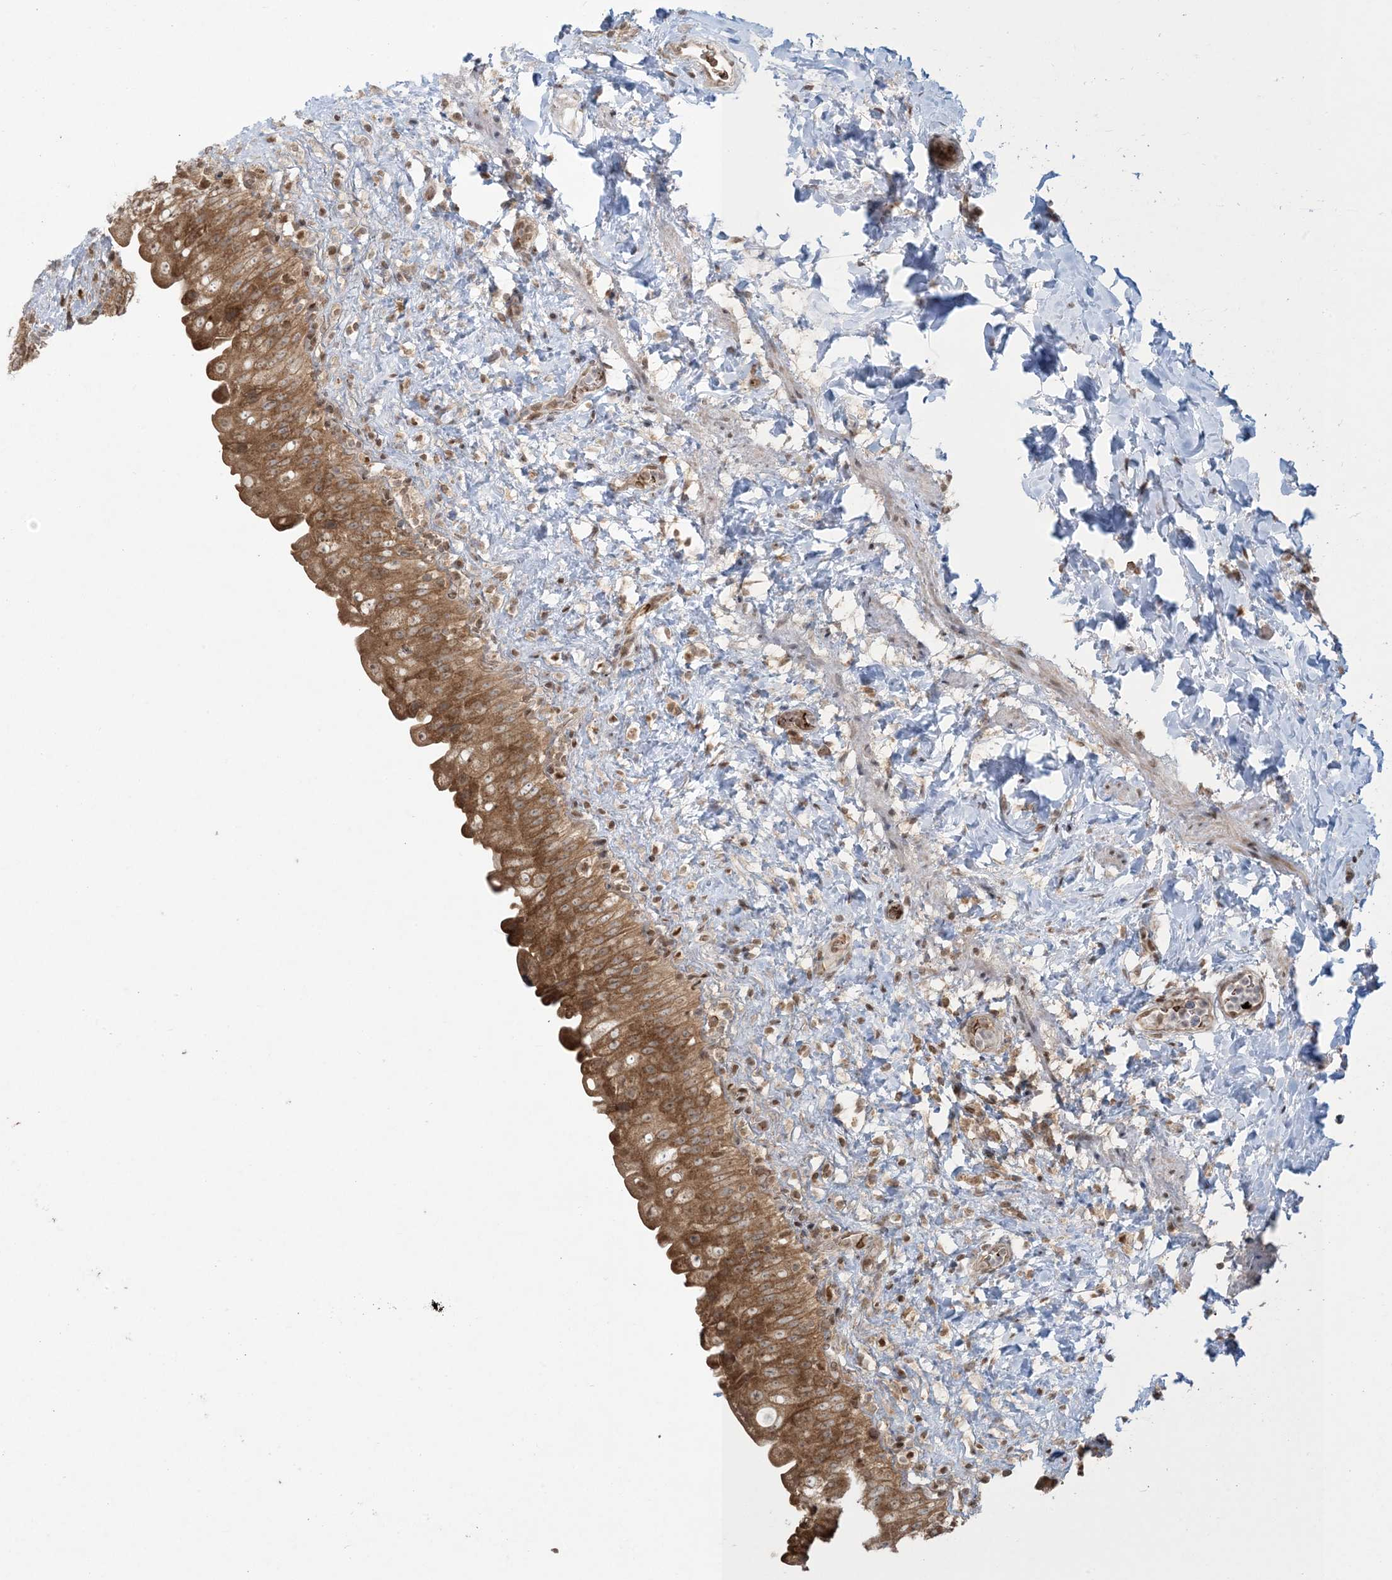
{"staining": {"intensity": "moderate", "quantity": ">75%", "location": "cytoplasmic/membranous"}, "tissue": "urinary bladder", "cell_type": "Urothelial cells", "image_type": "normal", "snomed": [{"axis": "morphology", "description": "Normal tissue, NOS"}, {"axis": "topography", "description": "Urinary bladder"}], "caption": "Urothelial cells demonstrate medium levels of moderate cytoplasmic/membranous positivity in approximately >75% of cells in benign urinary bladder. The staining was performed using DAB to visualize the protein expression in brown, while the nuclei were stained in blue with hematoxylin (Magnification: 20x).", "gene": "ABCF3", "patient": {"sex": "female", "age": 27}}